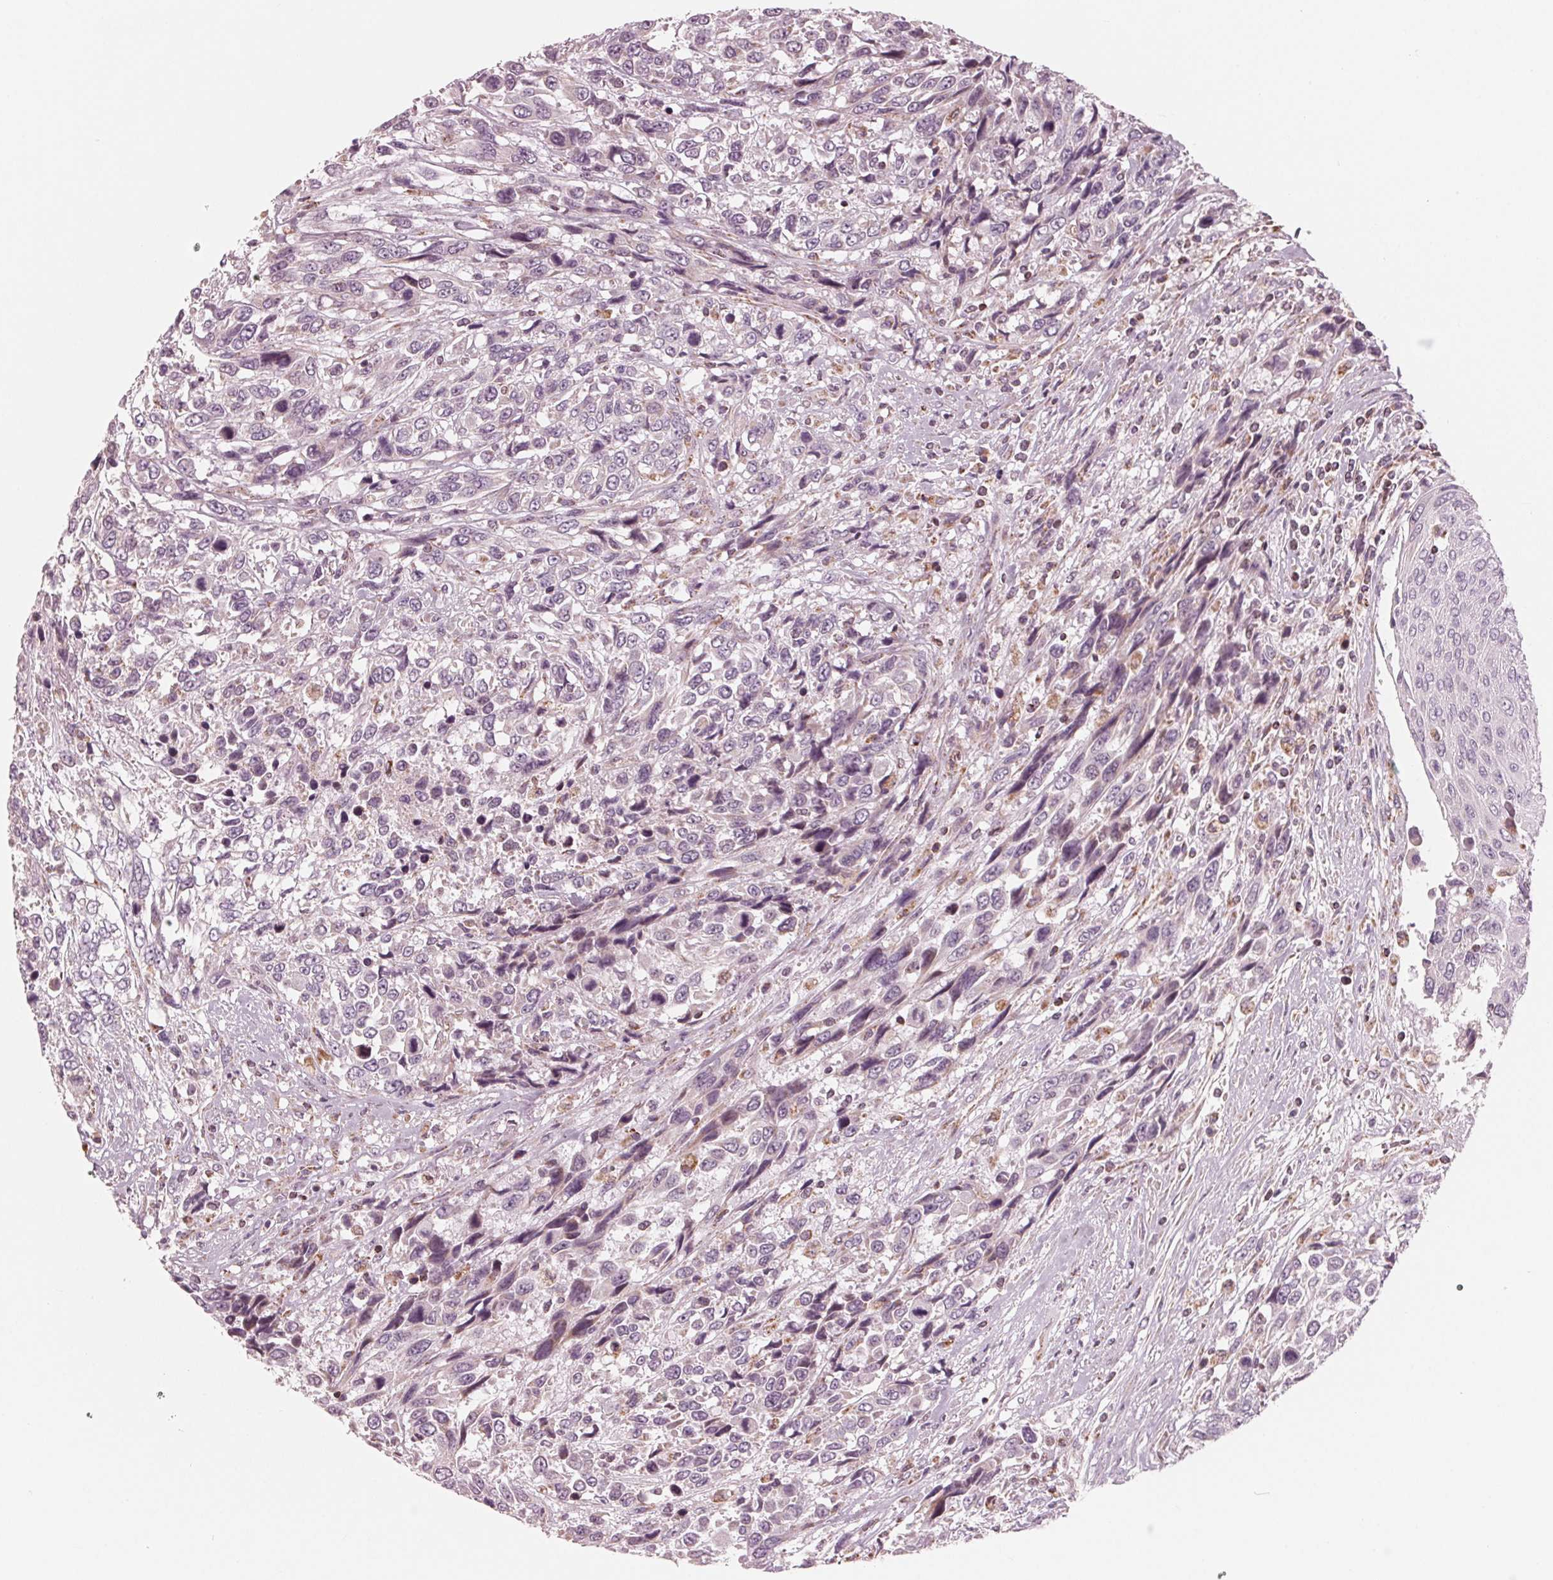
{"staining": {"intensity": "negative", "quantity": "none", "location": "none"}, "tissue": "urothelial cancer", "cell_type": "Tumor cells", "image_type": "cancer", "snomed": [{"axis": "morphology", "description": "Urothelial carcinoma, High grade"}, {"axis": "topography", "description": "Urinary bladder"}], "caption": "This image is of urothelial carcinoma (high-grade) stained with IHC to label a protein in brown with the nuclei are counter-stained blue. There is no expression in tumor cells.", "gene": "DCAF4L2", "patient": {"sex": "female", "age": 70}}